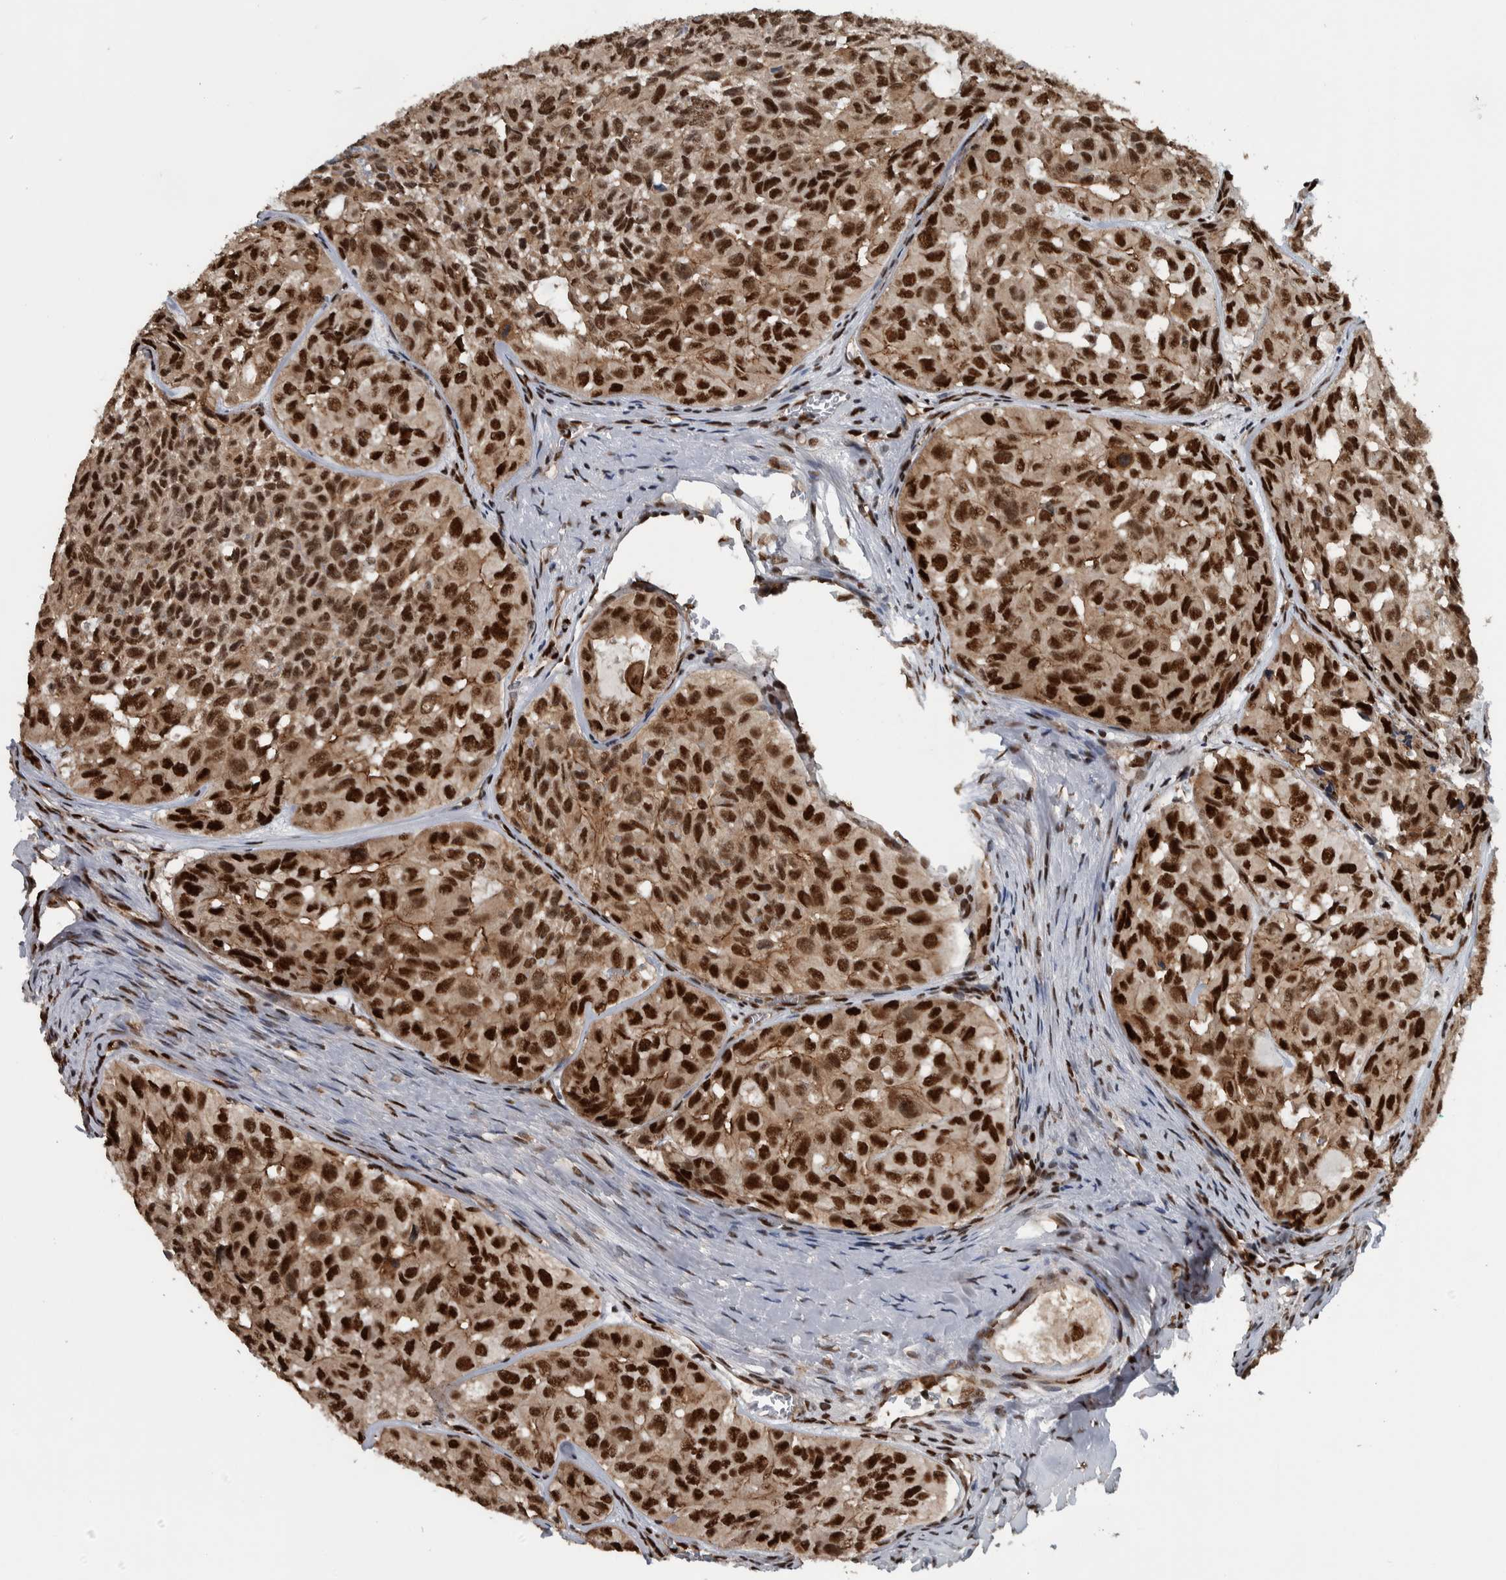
{"staining": {"intensity": "strong", "quantity": ">75%", "location": "nuclear"}, "tissue": "head and neck cancer", "cell_type": "Tumor cells", "image_type": "cancer", "snomed": [{"axis": "morphology", "description": "Adenocarcinoma, NOS"}, {"axis": "topography", "description": "Salivary gland, NOS"}, {"axis": "topography", "description": "Head-Neck"}], "caption": "The micrograph exhibits staining of adenocarcinoma (head and neck), revealing strong nuclear protein positivity (brown color) within tumor cells. The protein is shown in brown color, while the nuclei are stained blue.", "gene": "FAM135B", "patient": {"sex": "female", "age": 76}}